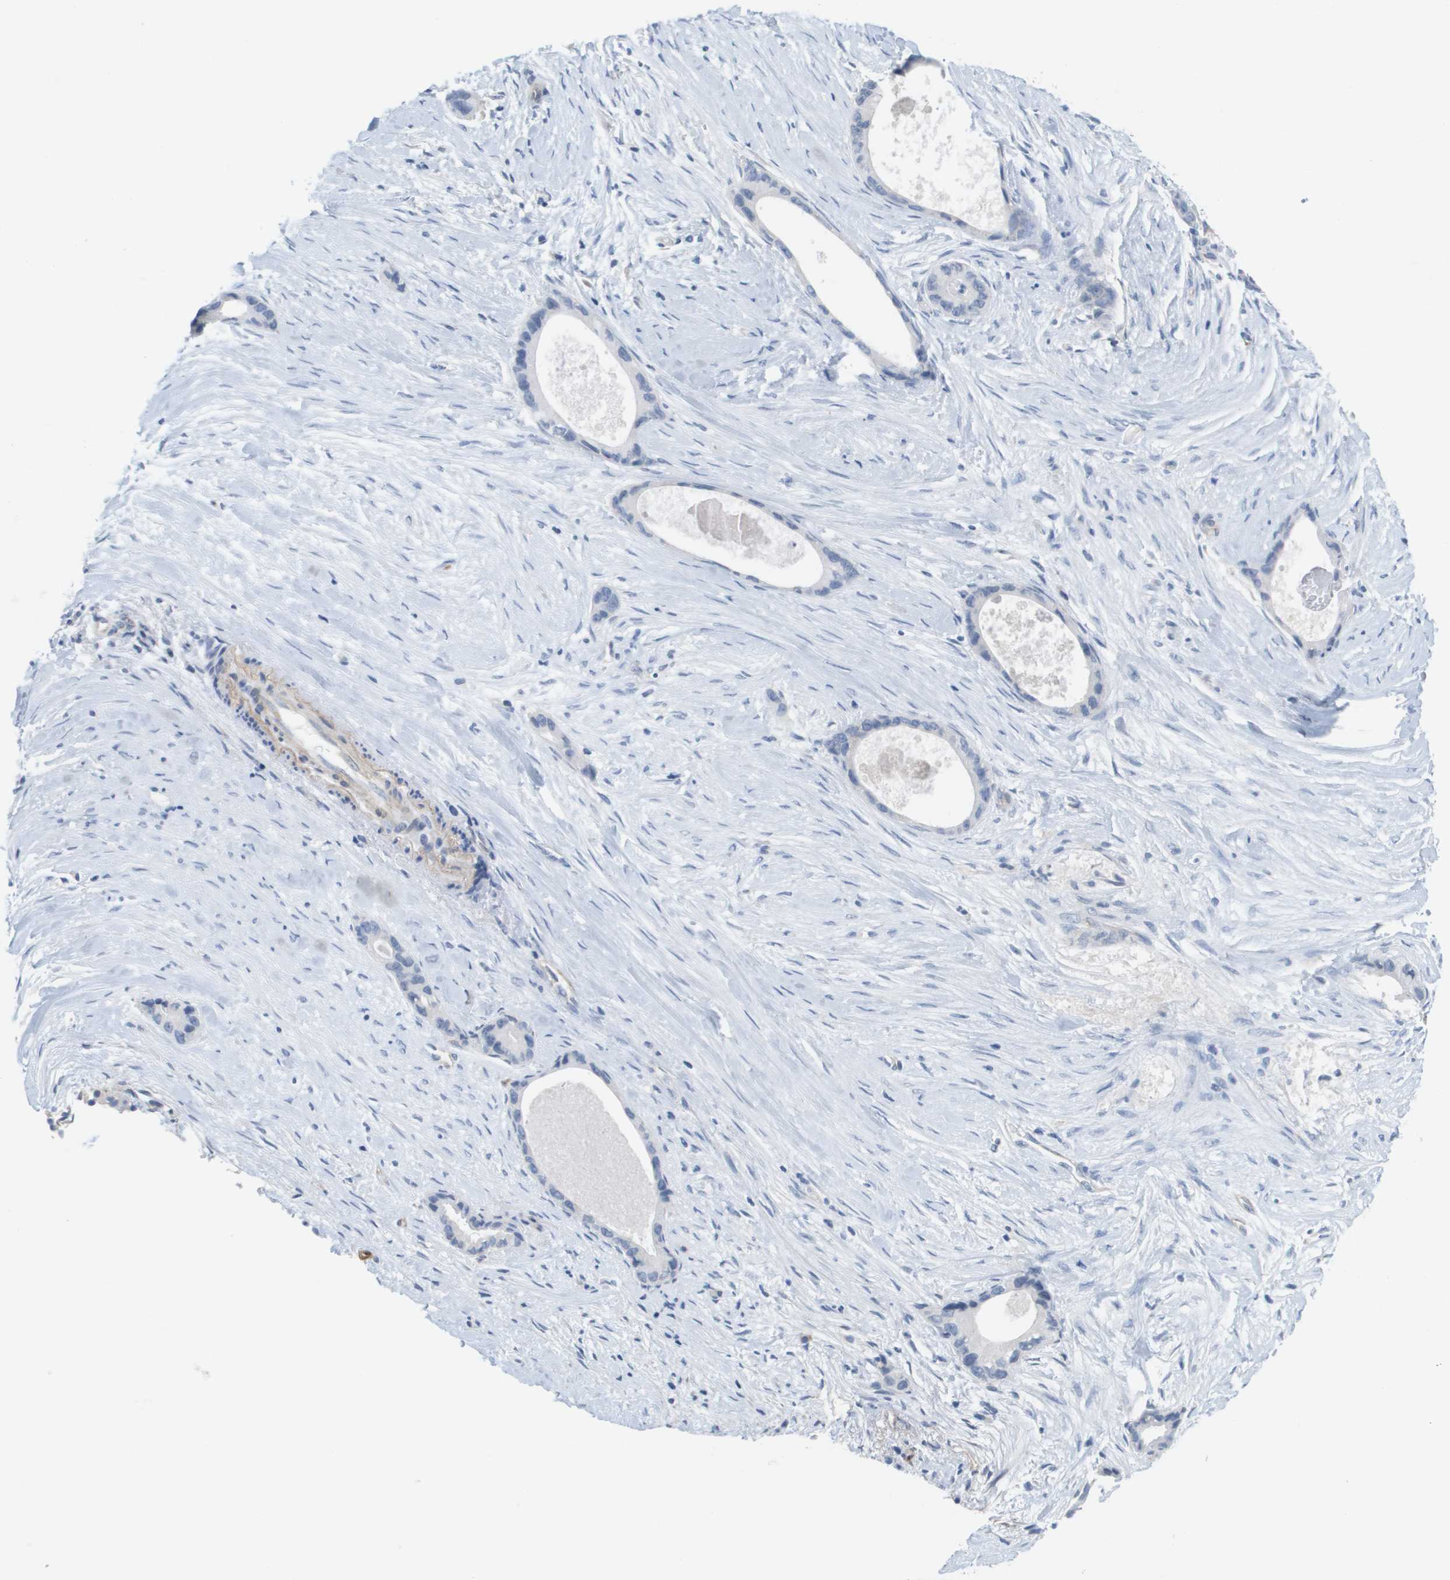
{"staining": {"intensity": "negative", "quantity": "none", "location": "none"}, "tissue": "liver cancer", "cell_type": "Tumor cells", "image_type": "cancer", "snomed": [{"axis": "morphology", "description": "Cholangiocarcinoma"}, {"axis": "topography", "description": "Liver"}], "caption": "This is an immunohistochemistry (IHC) histopathology image of liver cancer. There is no staining in tumor cells.", "gene": "ANGPT2", "patient": {"sex": "female", "age": 55}}